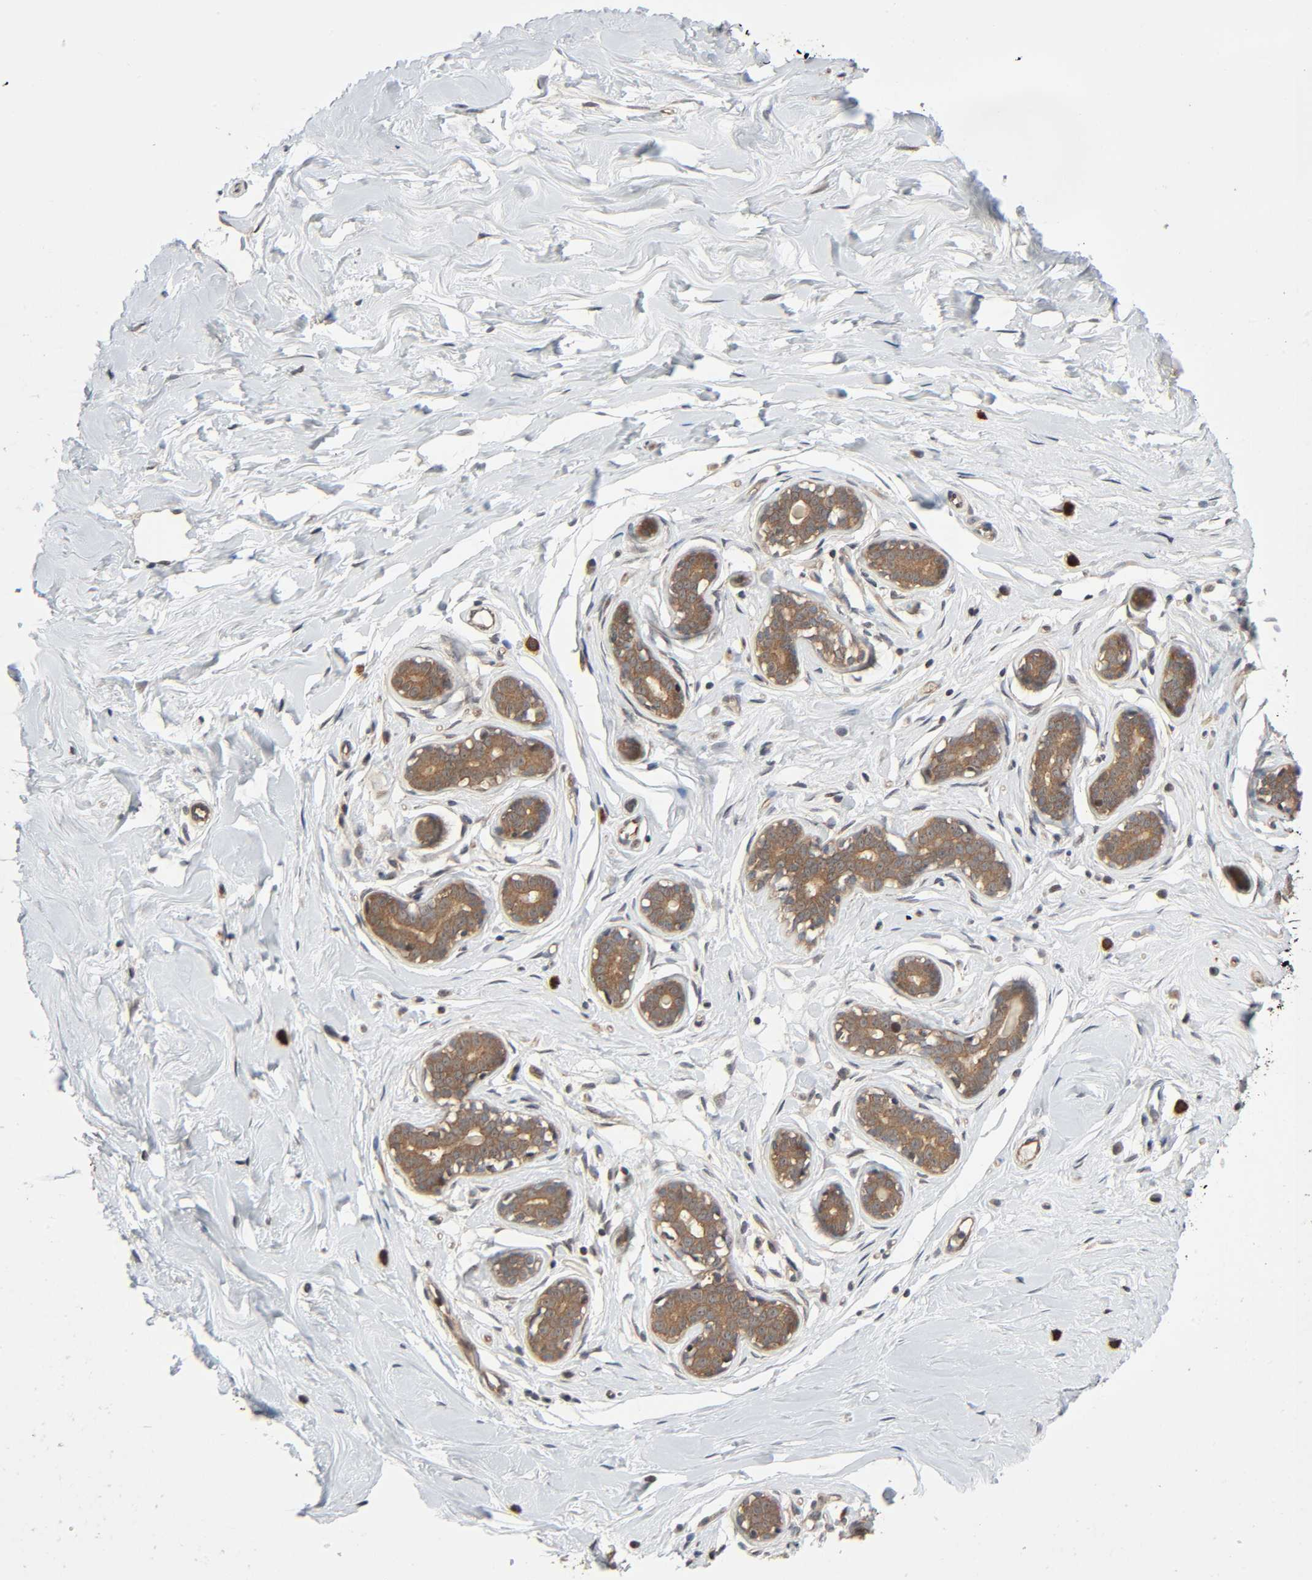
{"staining": {"intensity": "weak", "quantity": "25%-75%", "location": "cytoplasmic/membranous"}, "tissue": "breast", "cell_type": "Adipocytes", "image_type": "normal", "snomed": [{"axis": "morphology", "description": "Normal tissue, NOS"}, {"axis": "topography", "description": "Breast"}], "caption": "Adipocytes show low levels of weak cytoplasmic/membranous expression in about 25%-75% of cells in unremarkable human breast.", "gene": "PPP2R1B", "patient": {"sex": "female", "age": 23}}